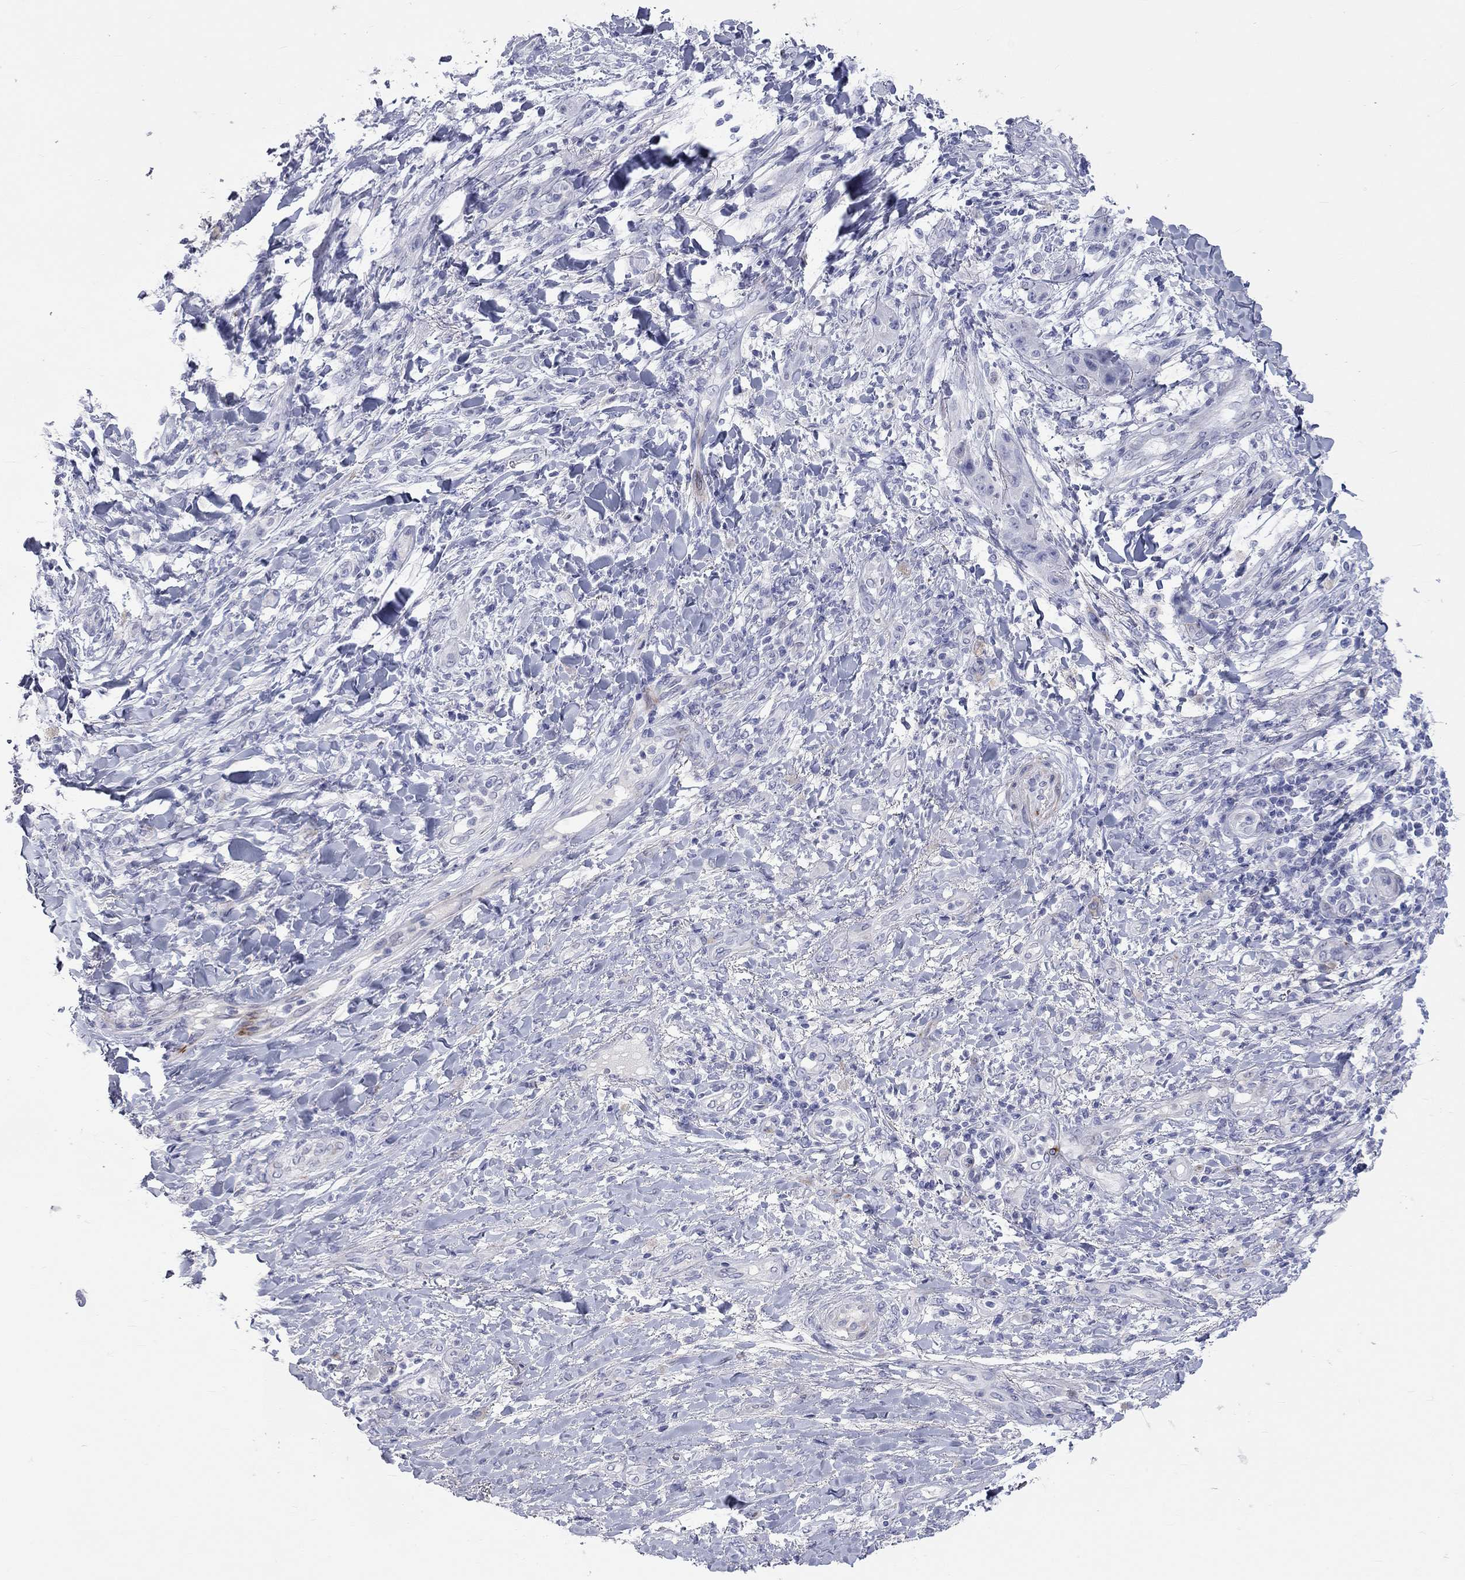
{"staining": {"intensity": "negative", "quantity": "none", "location": "none"}, "tissue": "skin cancer", "cell_type": "Tumor cells", "image_type": "cancer", "snomed": [{"axis": "morphology", "description": "Squamous cell carcinoma, NOS"}, {"axis": "topography", "description": "Skin"}], "caption": "The immunohistochemistry (IHC) micrograph has no significant staining in tumor cells of skin cancer (squamous cell carcinoma) tissue.", "gene": "PCDHGC5", "patient": {"sex": "male", "age": 62}}